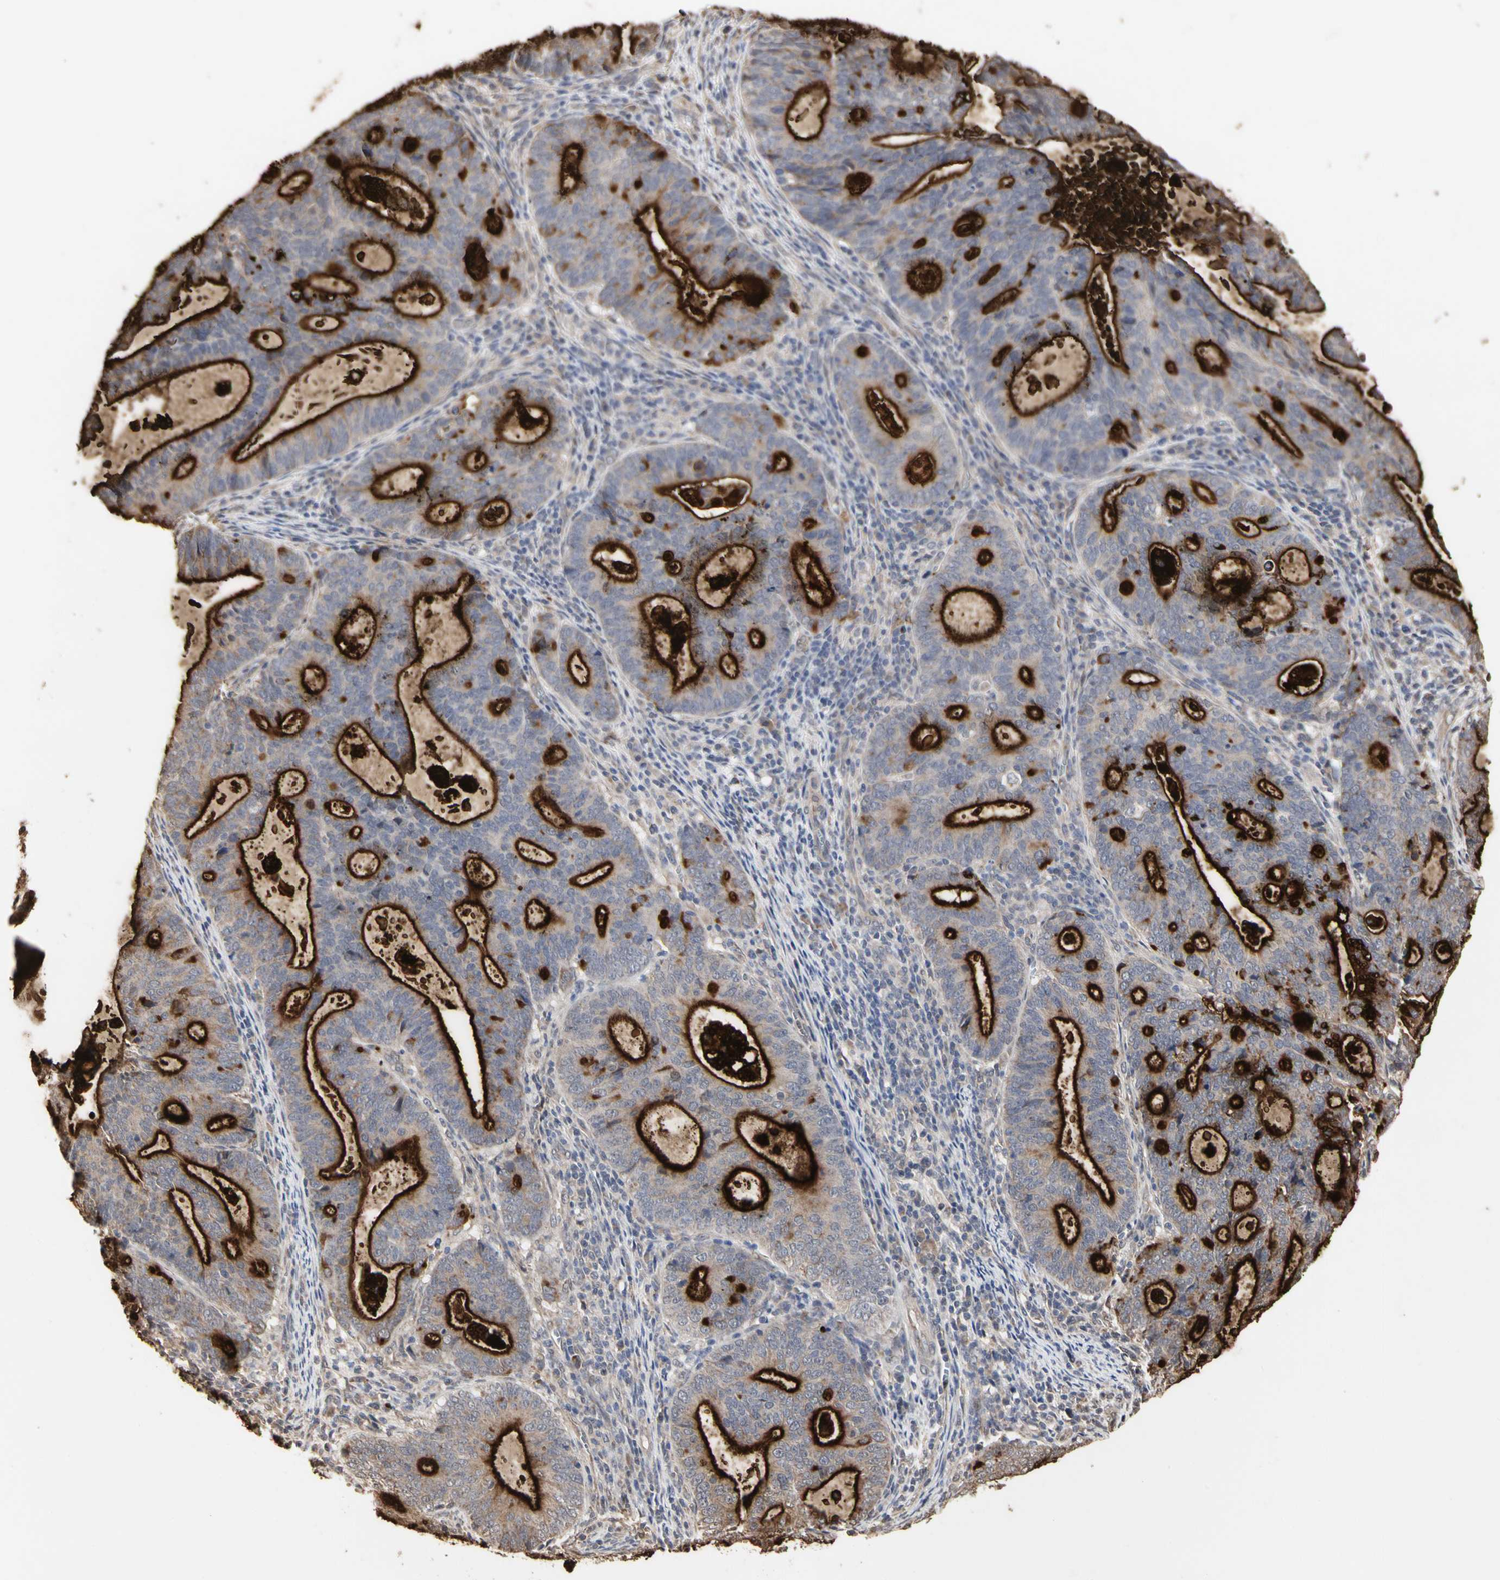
{"staining": {"intensity": "strong", "quantity": ">75%", "location": "cytoplasmic/membranous"}, "tissue": "endometrial cancer", "cell_type": "Tumor cells", "image_type": "cancer", "snomed": [{"axis": "morphology", "description": "Adenocarcinoma, NOS"}, {"axis": "topography", "description": "Uterus"}], "caption": "Strong cytoplasmic/membranous staining for a protein is identified in about >75% of tumor cells of adenocarcinoma (endometrial) using immunohistochemistry.", "gene": "TAOK1", "patient": {"sex": "female", "age": 83}}